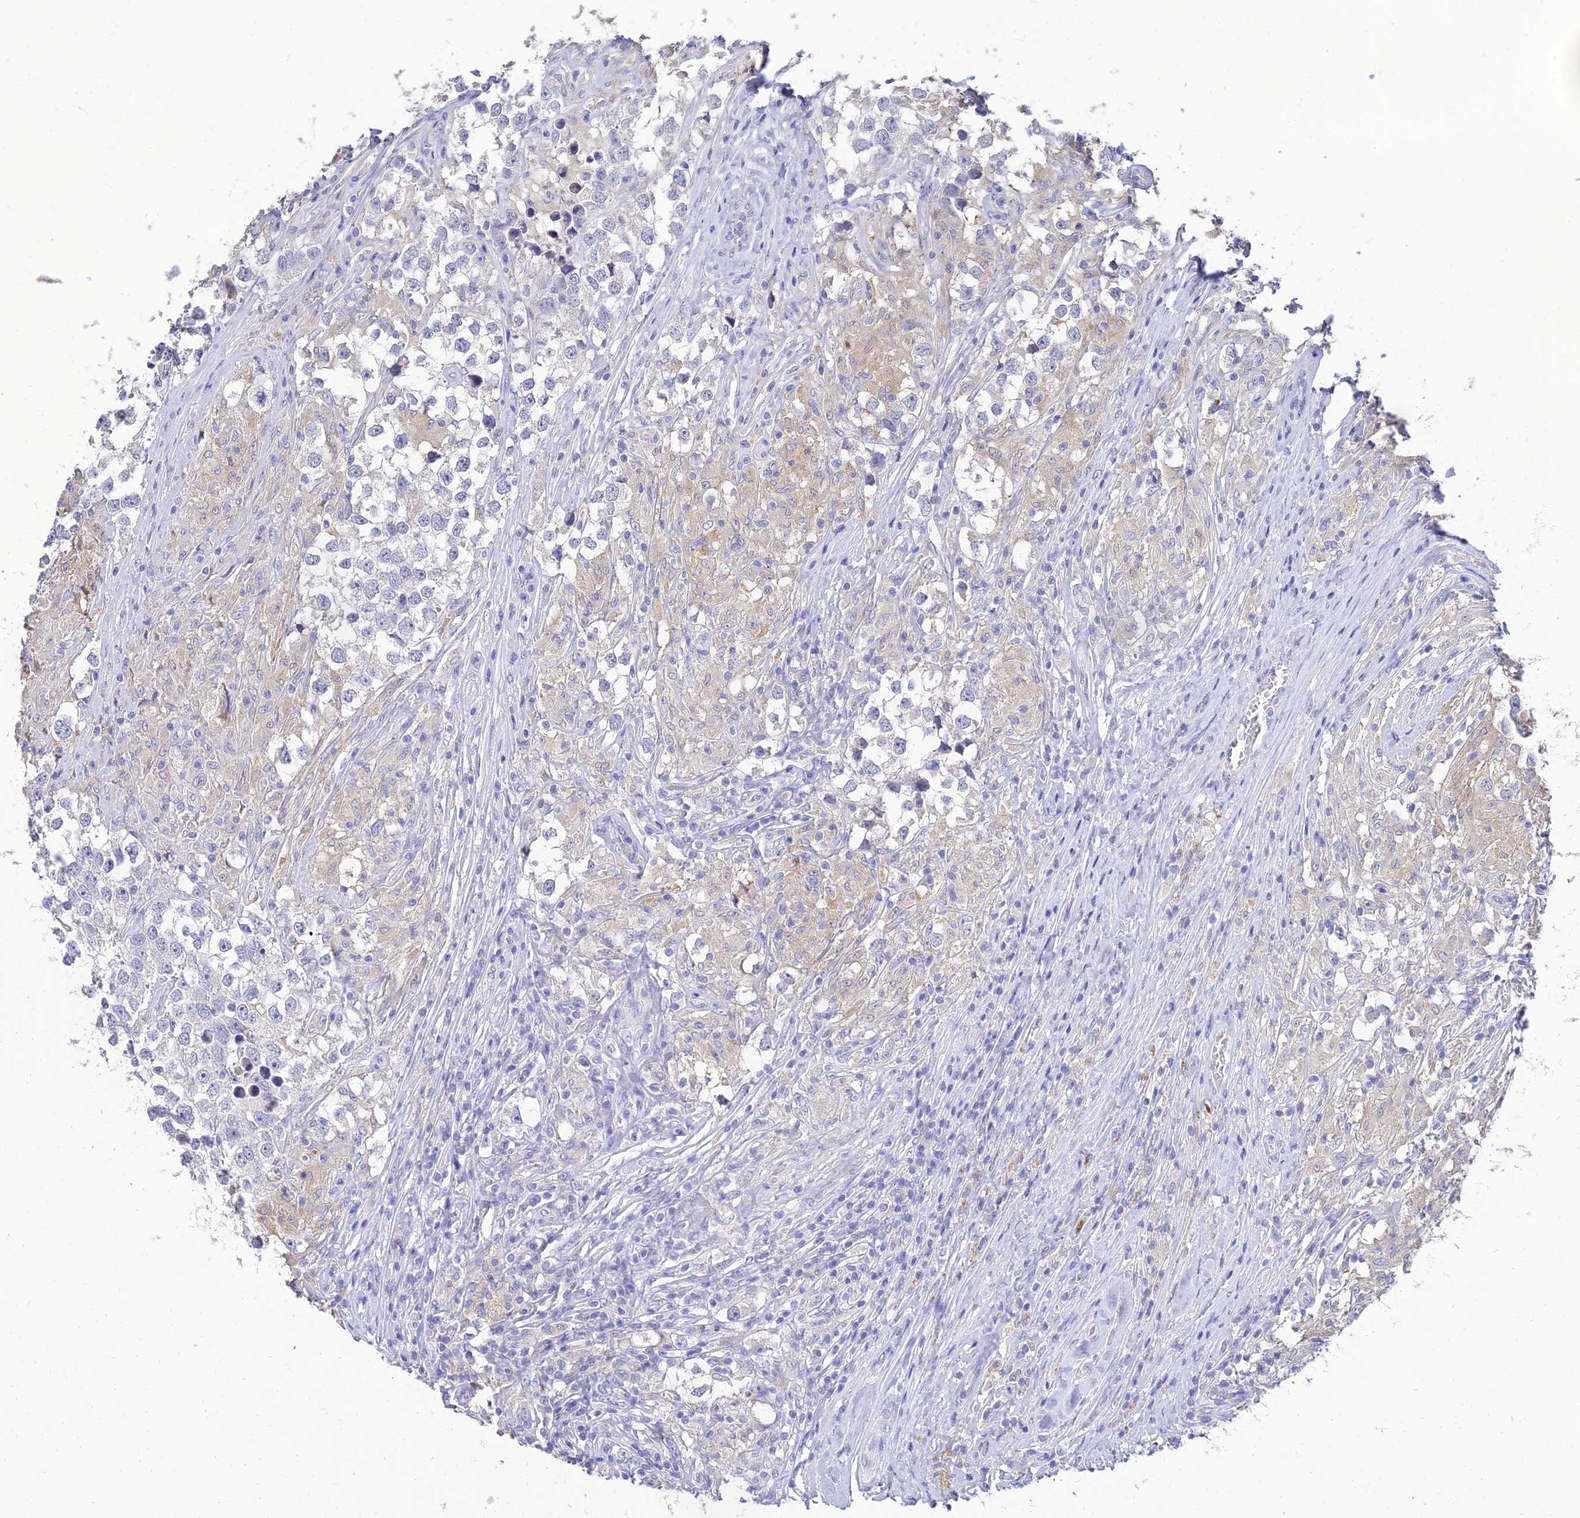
{"staining": {"intensity": "weak", "quantity": "<25%", "location": "cytoplasmic/membranous"}, "tissue": "testis cancer", "cell_type": "Tumor cells", "image_type": "cancer", "snomed": [{"axis": "morphology", "description": "Seminoma, NOS"}, {"axis": "topography", "description": "Testis"}], "caption": "Tumor cells show no significant staining in testis cancer.", "gene": "NPY", "patient": {"sex": "male", "age": 46}}